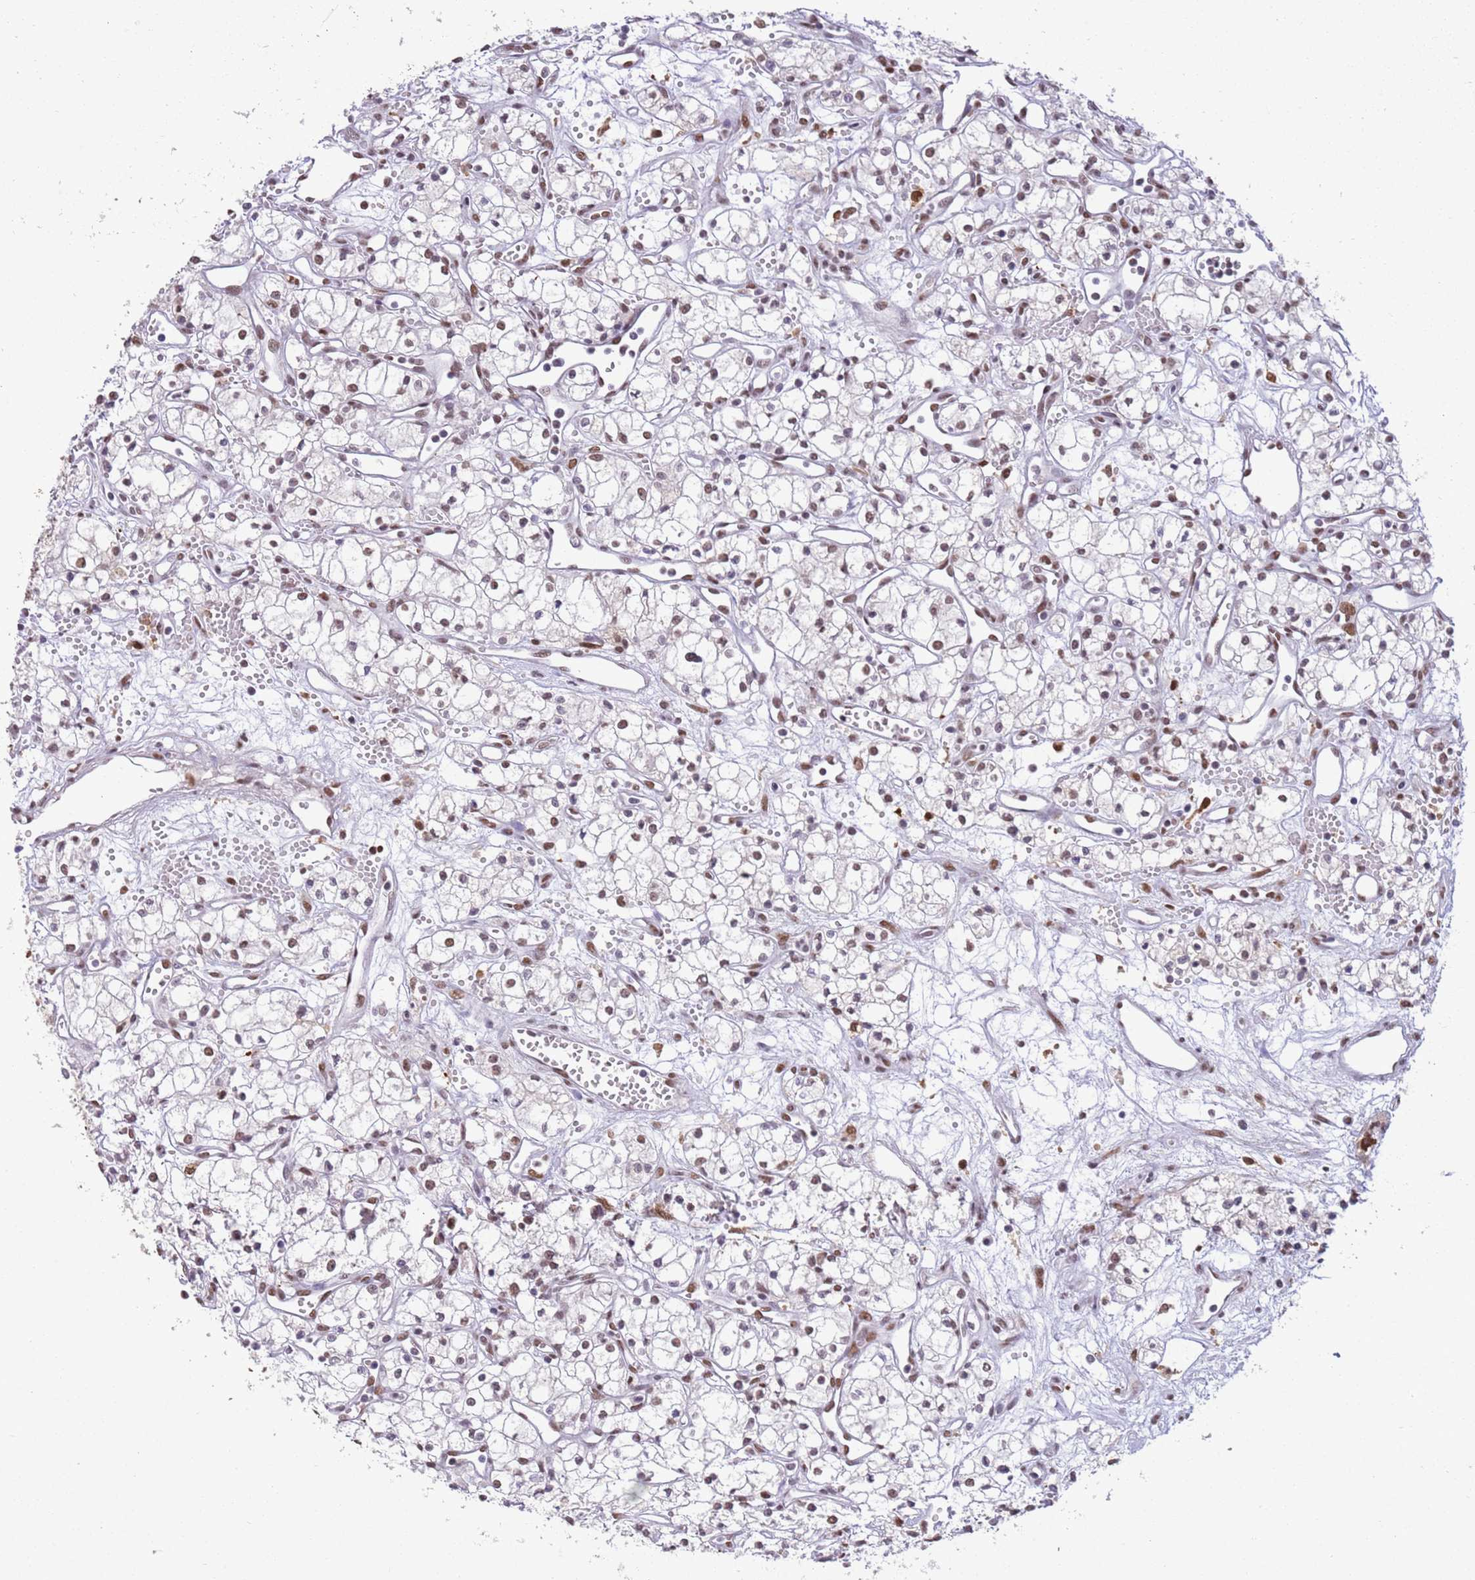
{"staining": {"intensity": "weak", "quantity": "<25%", "location": "nuclear"}, "tissue": "renal cancer", "cell_type": "Tumor cells", "image_type": "cancer", "snomed": [{"axis": "morphology", "description": "Adenocarcinoma, NOS"}, {"axis": "topography", "description": "Kidney"}], "caption": "A micrograph of human adenocarcinoma (renal) is negative for staining in tumor cells.", "gene": "TRIM32", "patient": {"sex": "male", "age": 59}}